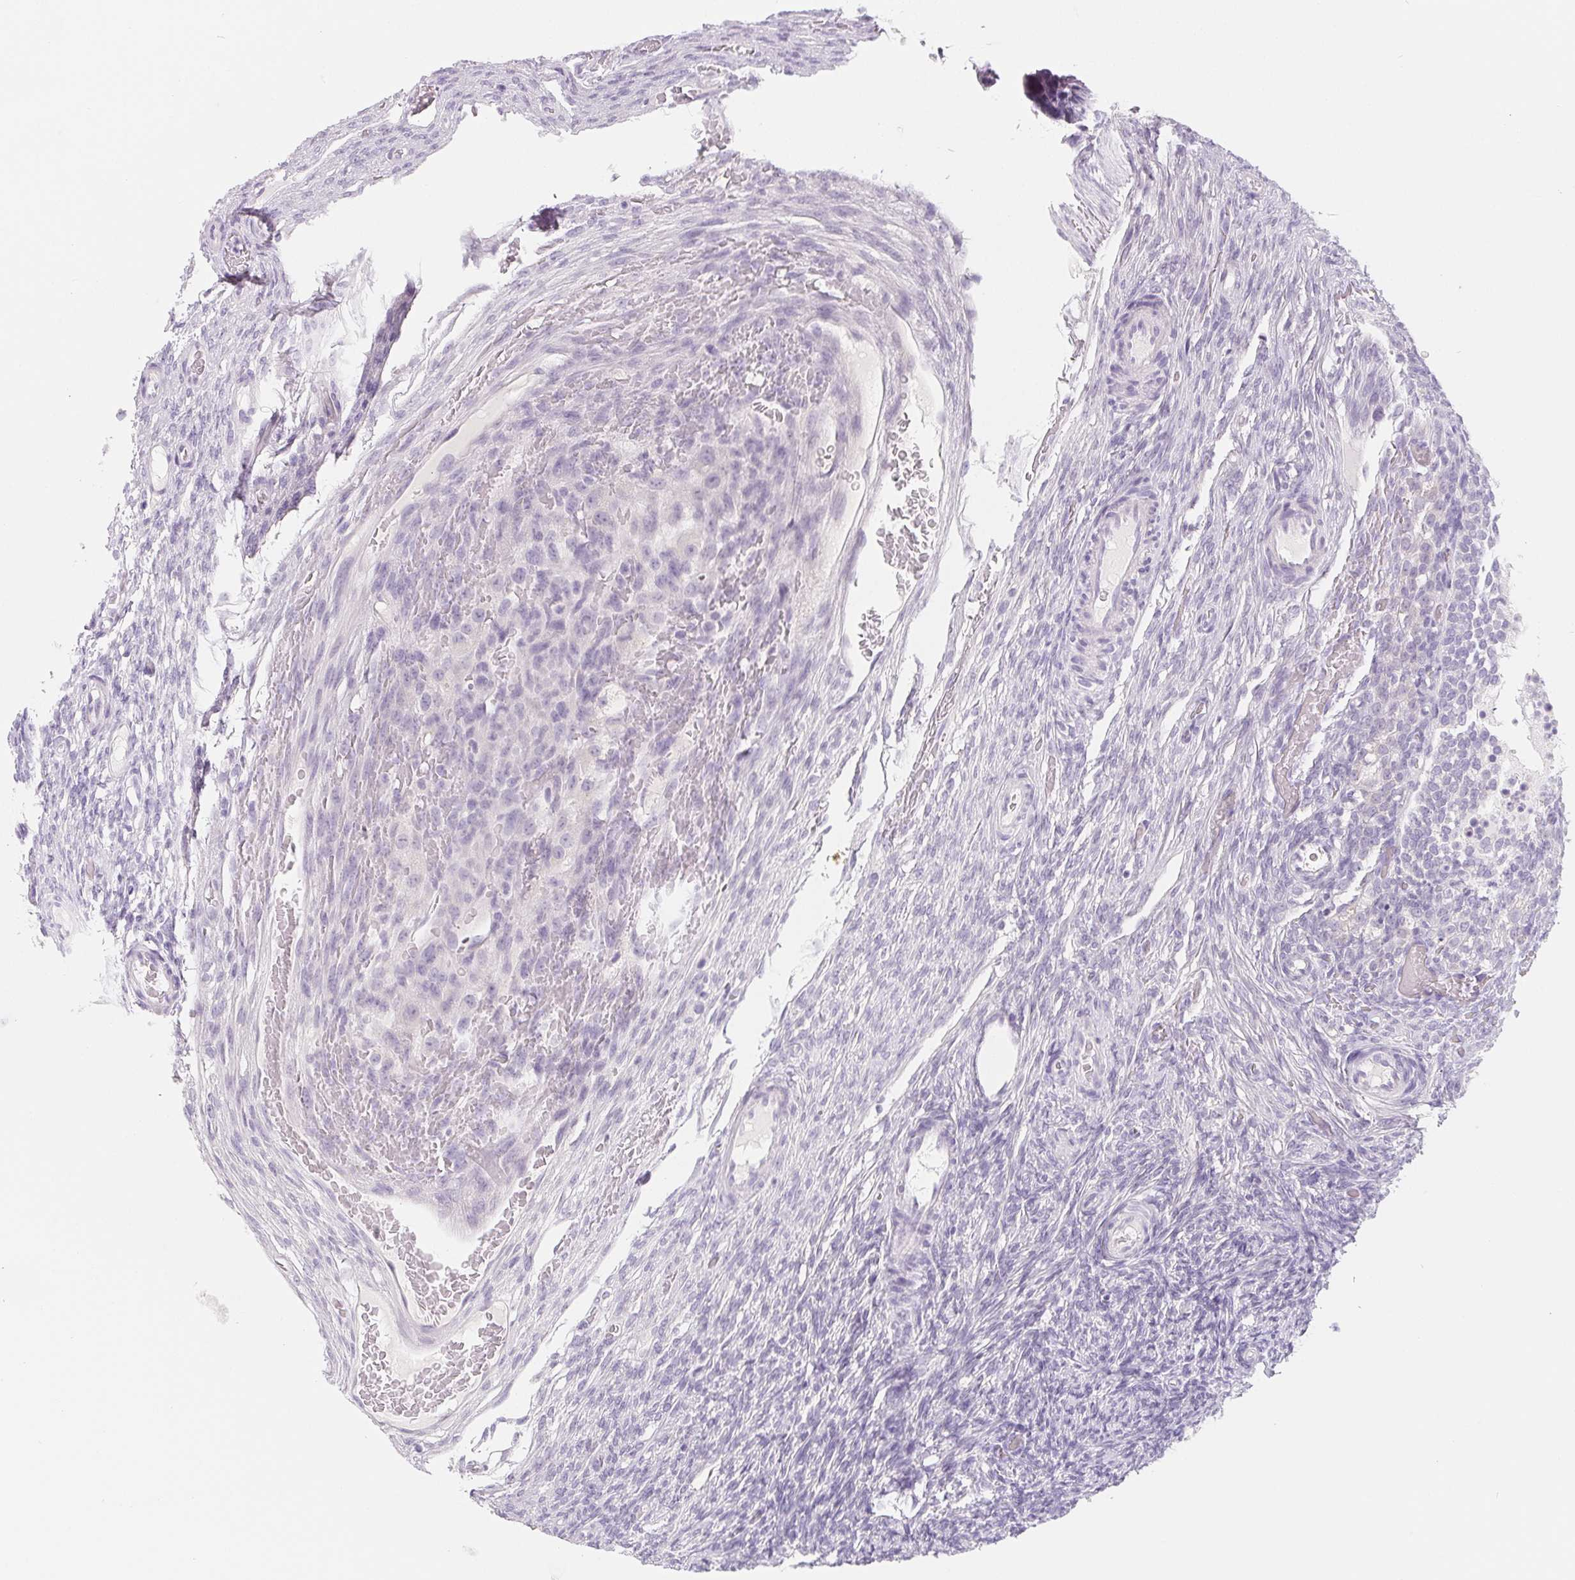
{"staining": {"intensity": "negative", "quantity": "none", "location": "none"}, "tissue": "ovary", "cell_type": "Follicle cells", "image_type": "normal", "snomed": [{"axis": "morphology", "description": "Normal tissue, NOS"}, {"axis": "topography", "description": "Ovary"}], "caption": "IHC photomicrograph of unremarkable ovary: ovary stained with DAB (3,3'-diaminobenzidine) exhibits no significant protein expression in follicle cells.", "gene": "SPACA5B", "patient": {"sex": "female", "age": 34}}